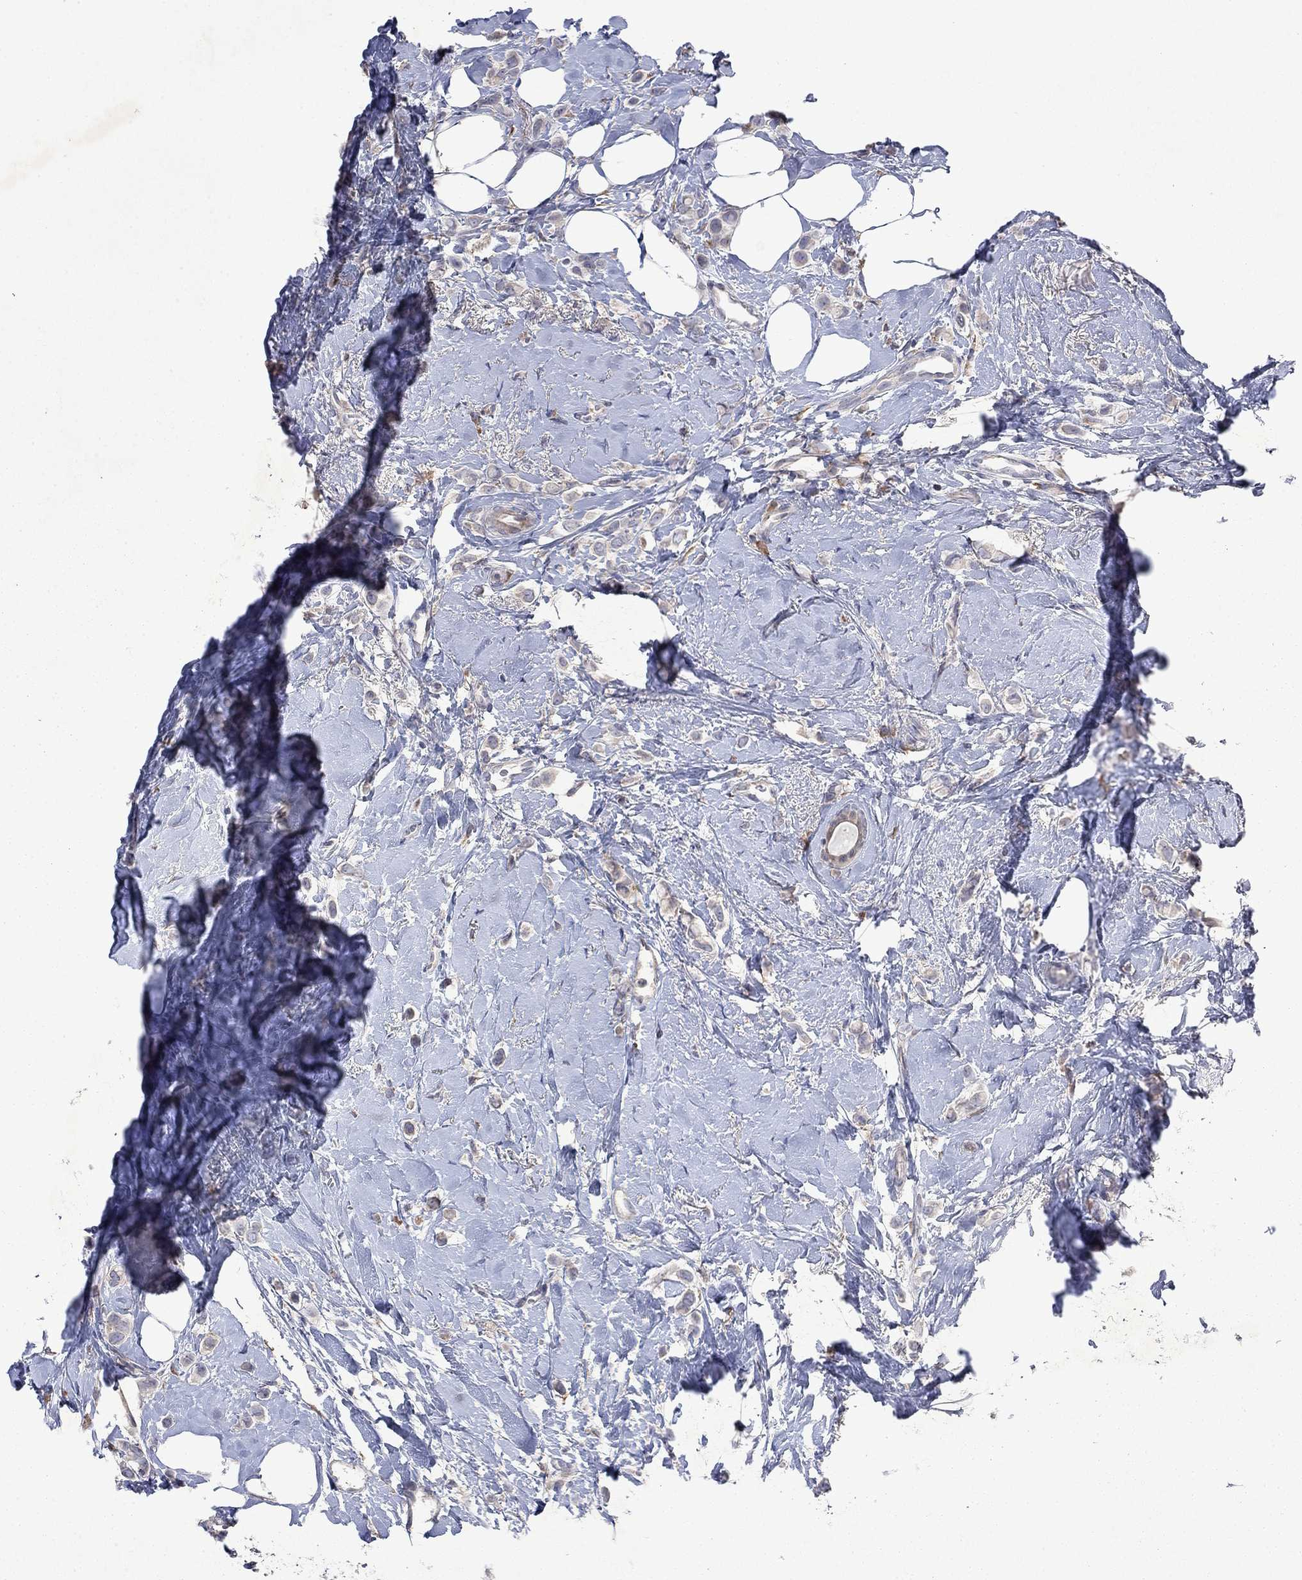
{"staining": {"intensity": "weak", "quantity": "<25%", "location": "cytoplasmic/membranous"}, "tissue": "breast cancer", "cell_type": "Tumor cells", "image_type": "cancer", "snomed": [{"axis": "morphology", "description": "Lobular carcinoma"}, {"axis": "topography", "description": "Breast"}], "caption": "This image is of breast lobular carcinoma stained with IHC to label a protein in brown with the nuclei are counter-stained blue. There is no staining in tumor cells.", "gene": "TMEM97", "patient": {"sex": "female", "age": 66}}